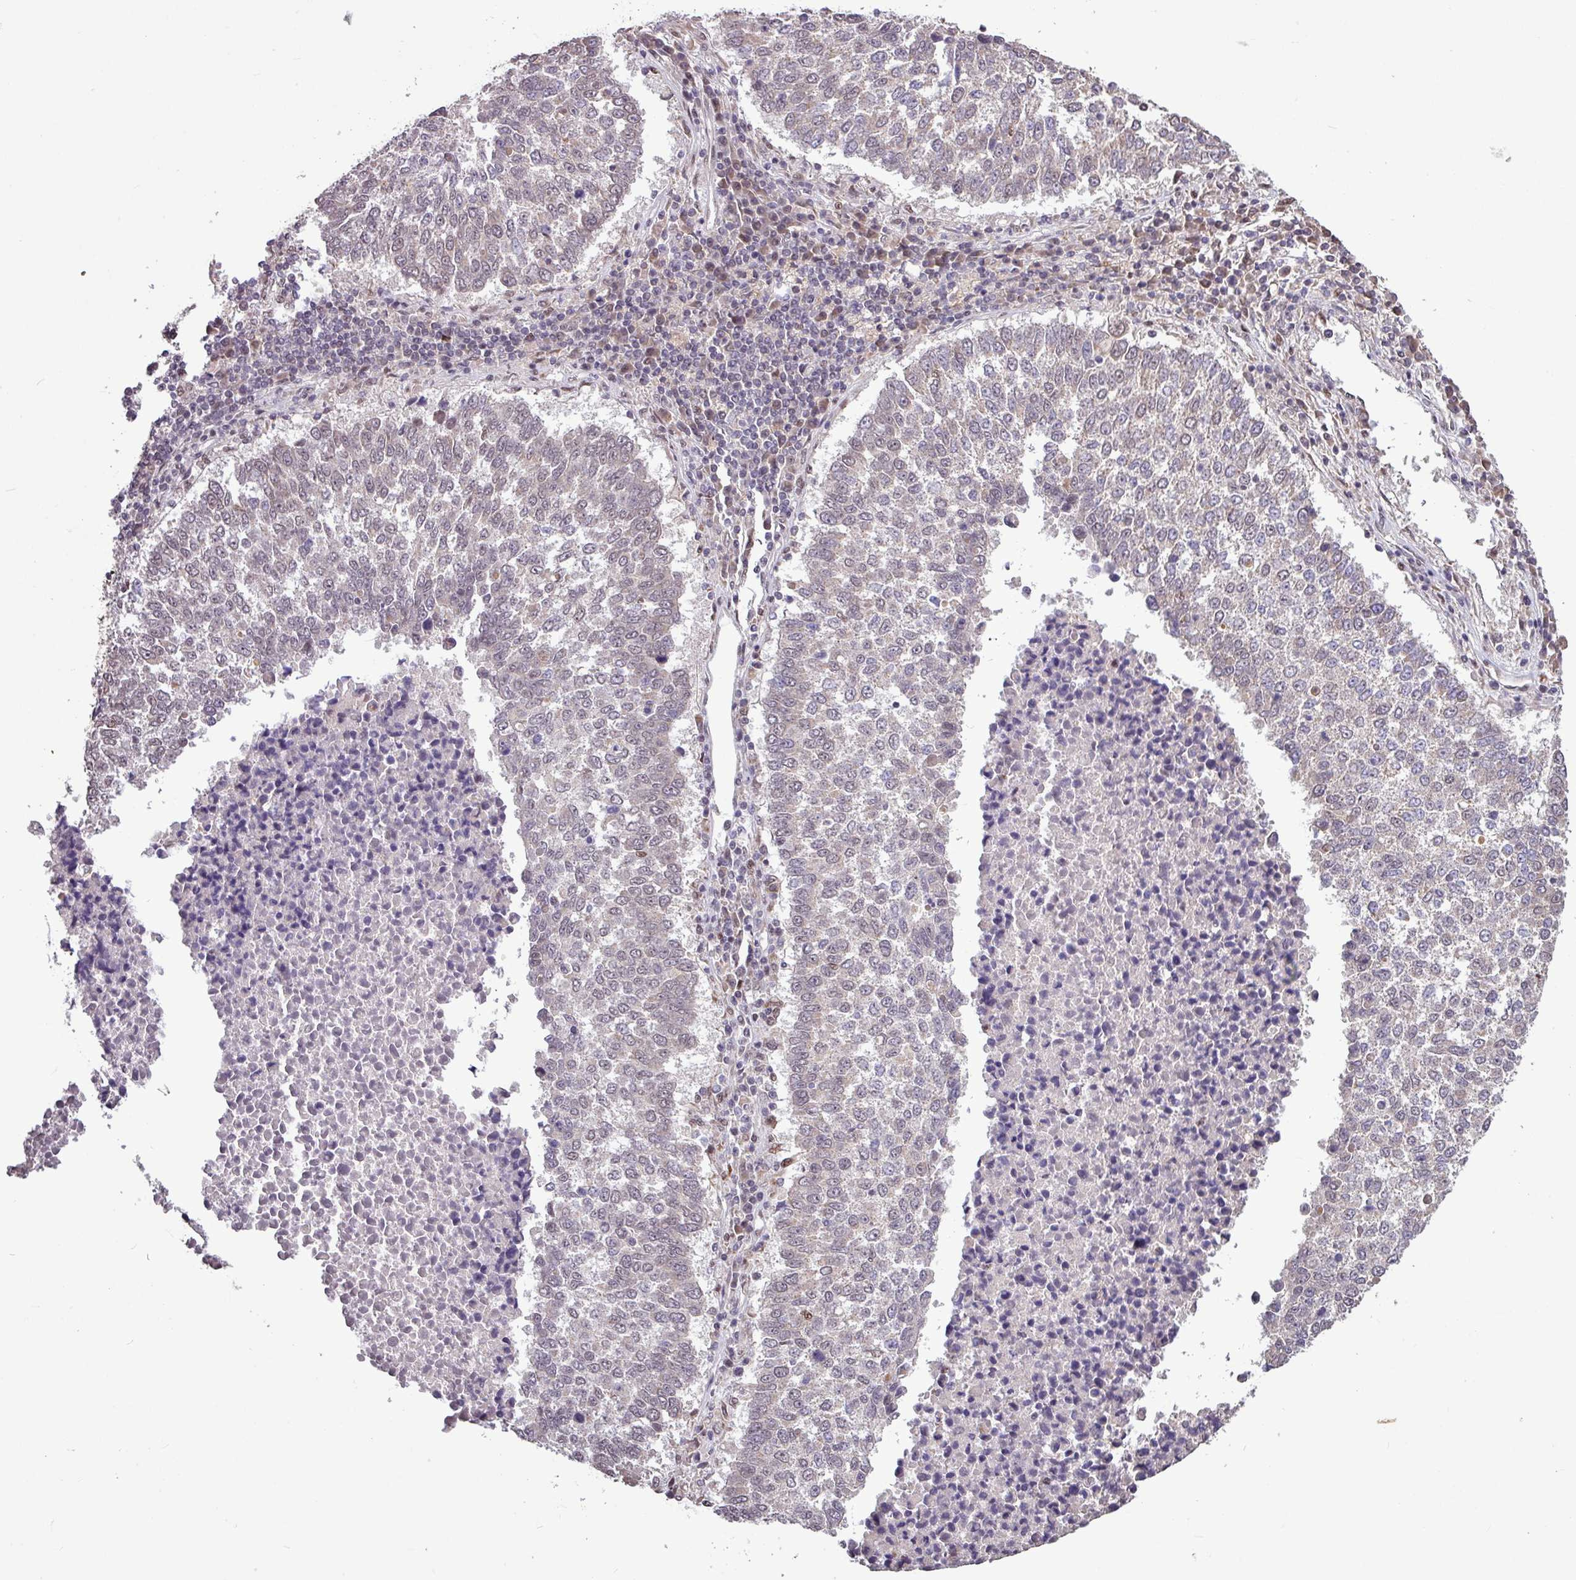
{"staining": {"intensity": "weak", "quantity": "<25%", "location": "cytoplasmic/membranous"}, "tissue": "lung cancer", "cell_type": "Tumor cells", "image_type": "cancer", "snomed": [{"axis": "morphology", "description": "Squamous cell carcinoma, NOS"}, {"axis": "topography", "description": "Lung"}], "caption": "The photomicrograph demonstrates no significant positivity in tumor cells of lung cancer.", "gene": "SKIC2", "patient": {"sex": "male", "age": 73}}